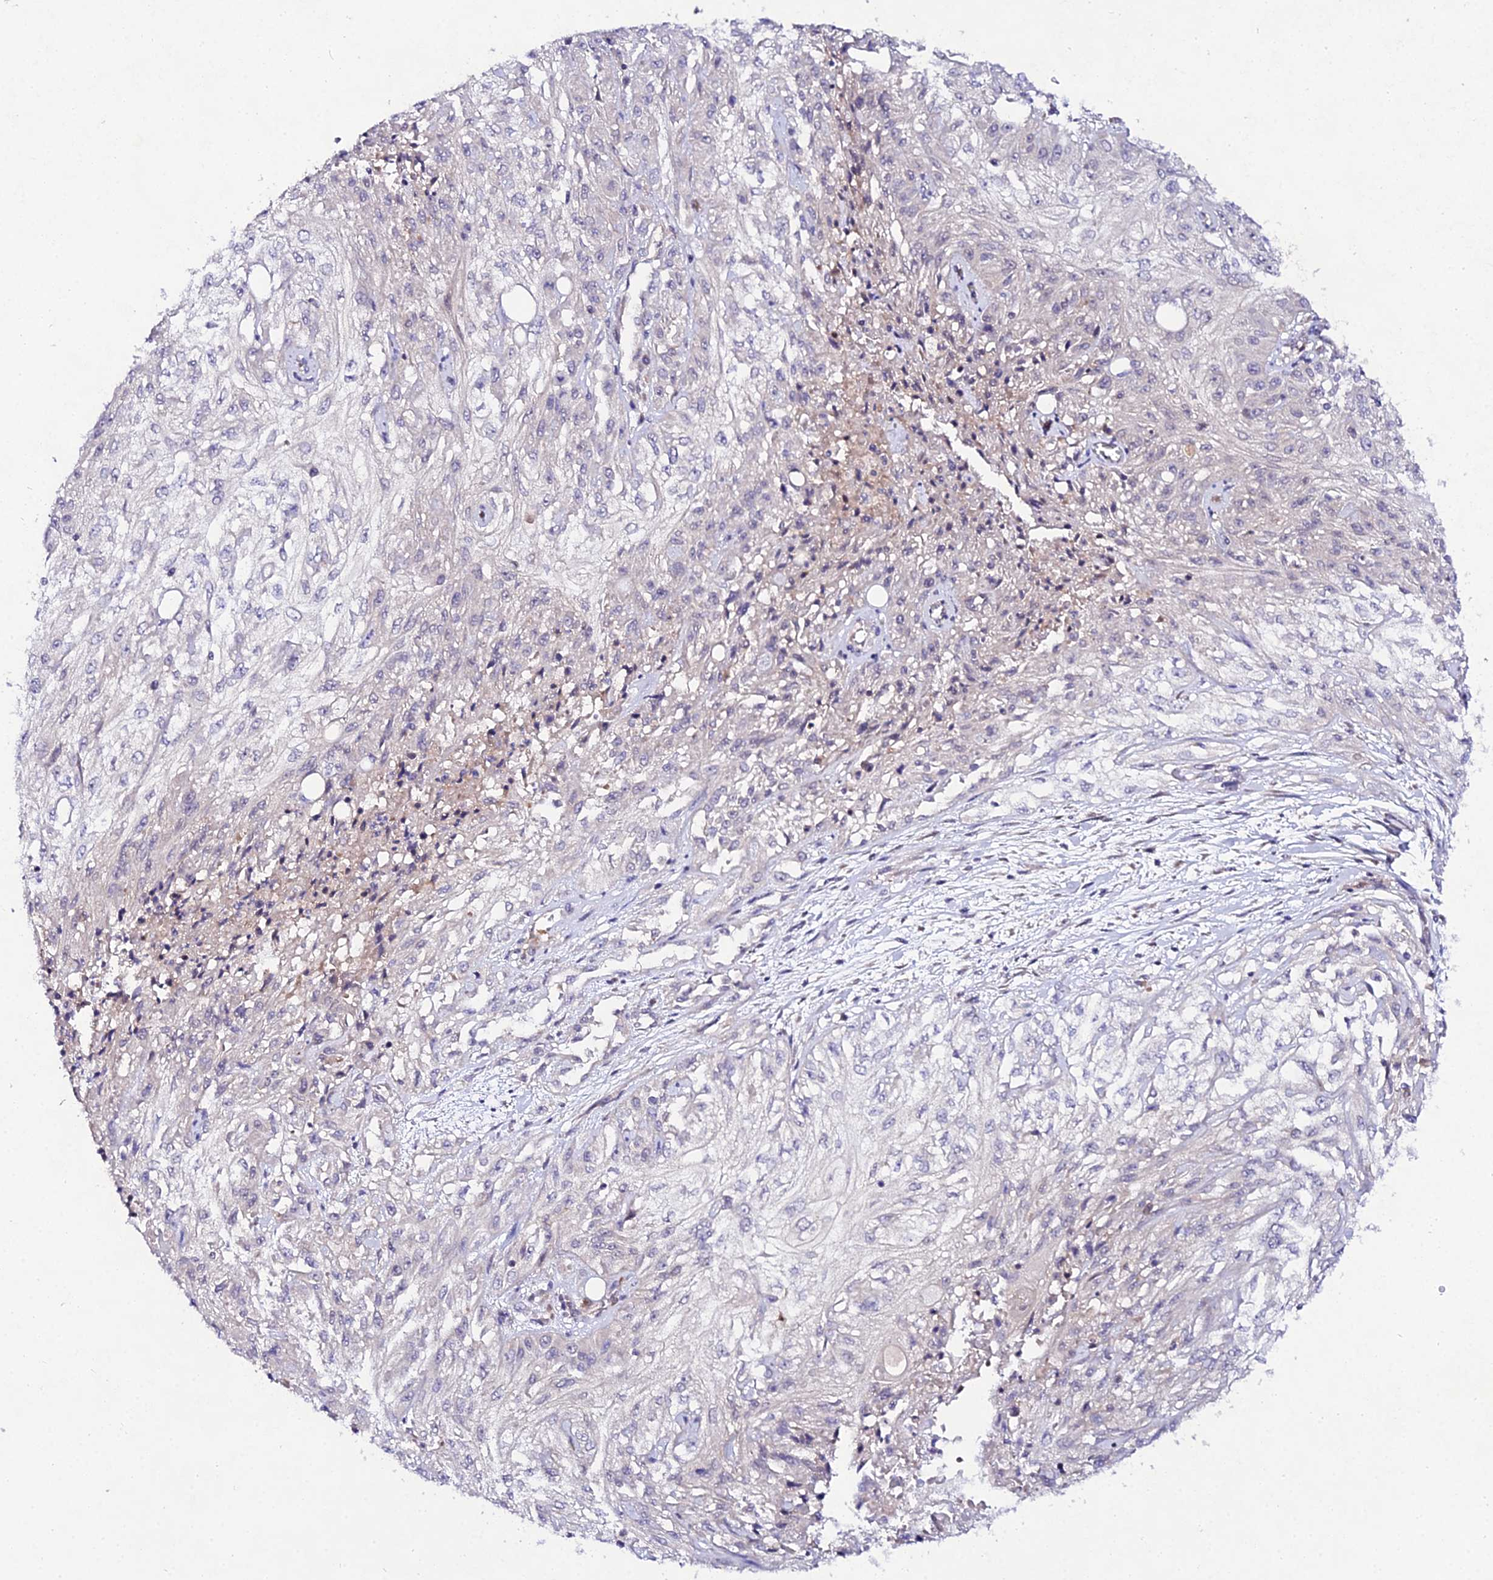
{"staining": {"intensity": "negative", "quantity": "none", "location": "none"}, "tissue": "skin cancer", "cell_type": "Tumor cells", "image_type": "cancer", "snomed": [{"axis": "morphology", "description": "Squamous cell carcinoma, NOS"}, {"axis": "morphology", "description": "Squamous cell carcinoma, metastatic, NOS"}, {"axis": "topography", "description": "Skin"}, {"axis": "topography", "description": "Lymph node"}], "caption": "DAB immunohistochemical staining of human skin metastatic squamous cell carcinoma exhibits no significant expression in tumor cells.", "gene": "PPP2R2C", "patient": {"sex": "male", "age": 75}}